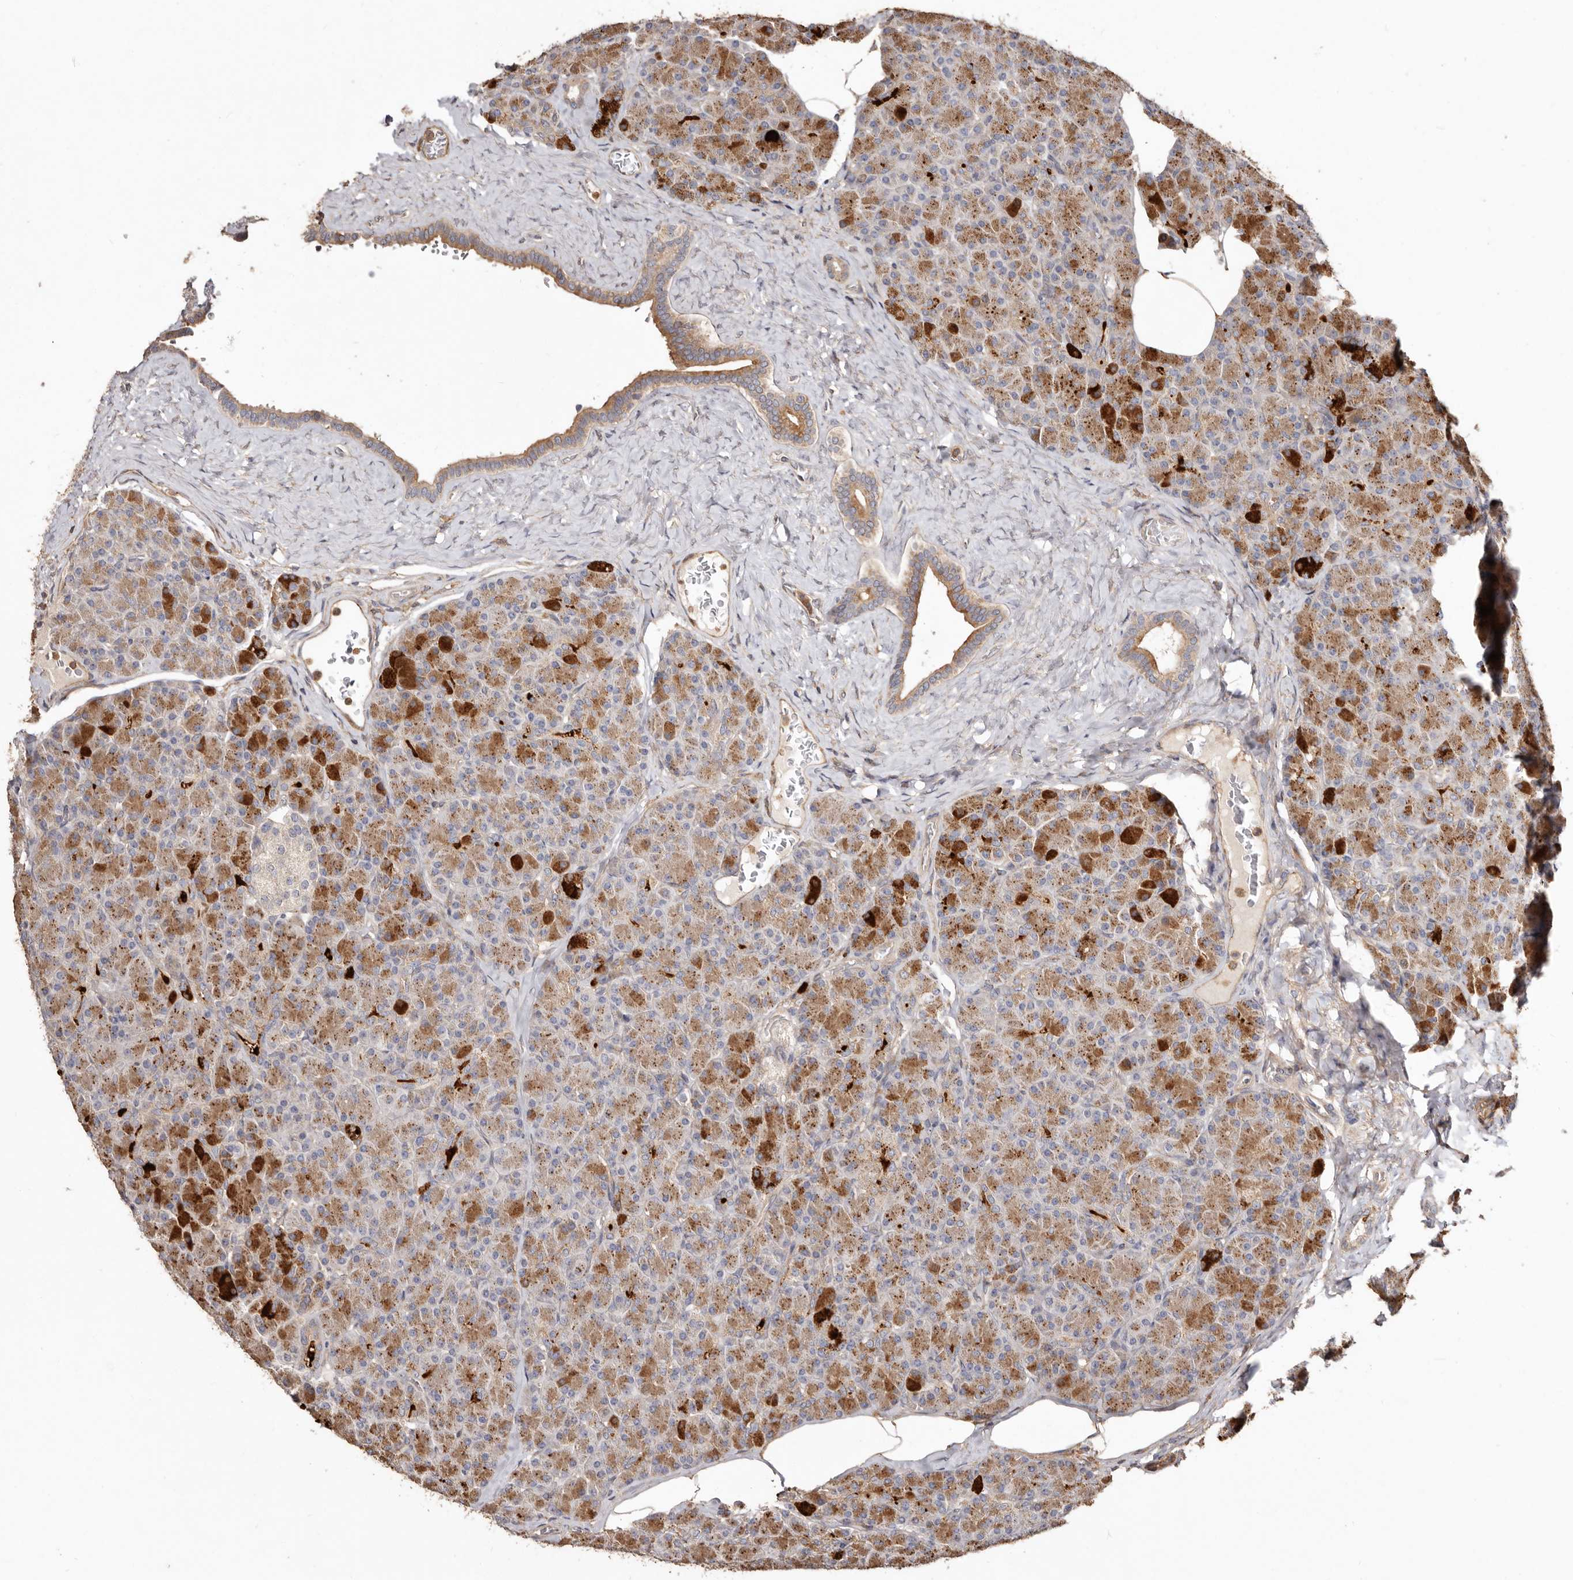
{"staining": {"intensity": "moderate", "quantity": ">75%", "location": "cytoplasmic/membranous"}, "tissue": "pancreas", "cell_type": "Exocrine glandular cells", "image_type": "normal", "snomed": [{"axis": "morphology", "description": "Normal tissue, NOS"}, {"axis": "topography", "description": "Pancreas"}], "caption": "Moderate cytoplasmic/membranous protein staining is present in about >75% of exocrine glandular cells in pancreas. Using DAB (brown) and hematoxylin (blue) stains, captured at high magnification using brightfield microscopy.", "gene": "LRRC25", "patient": {"sex": "female", "age": 43}}